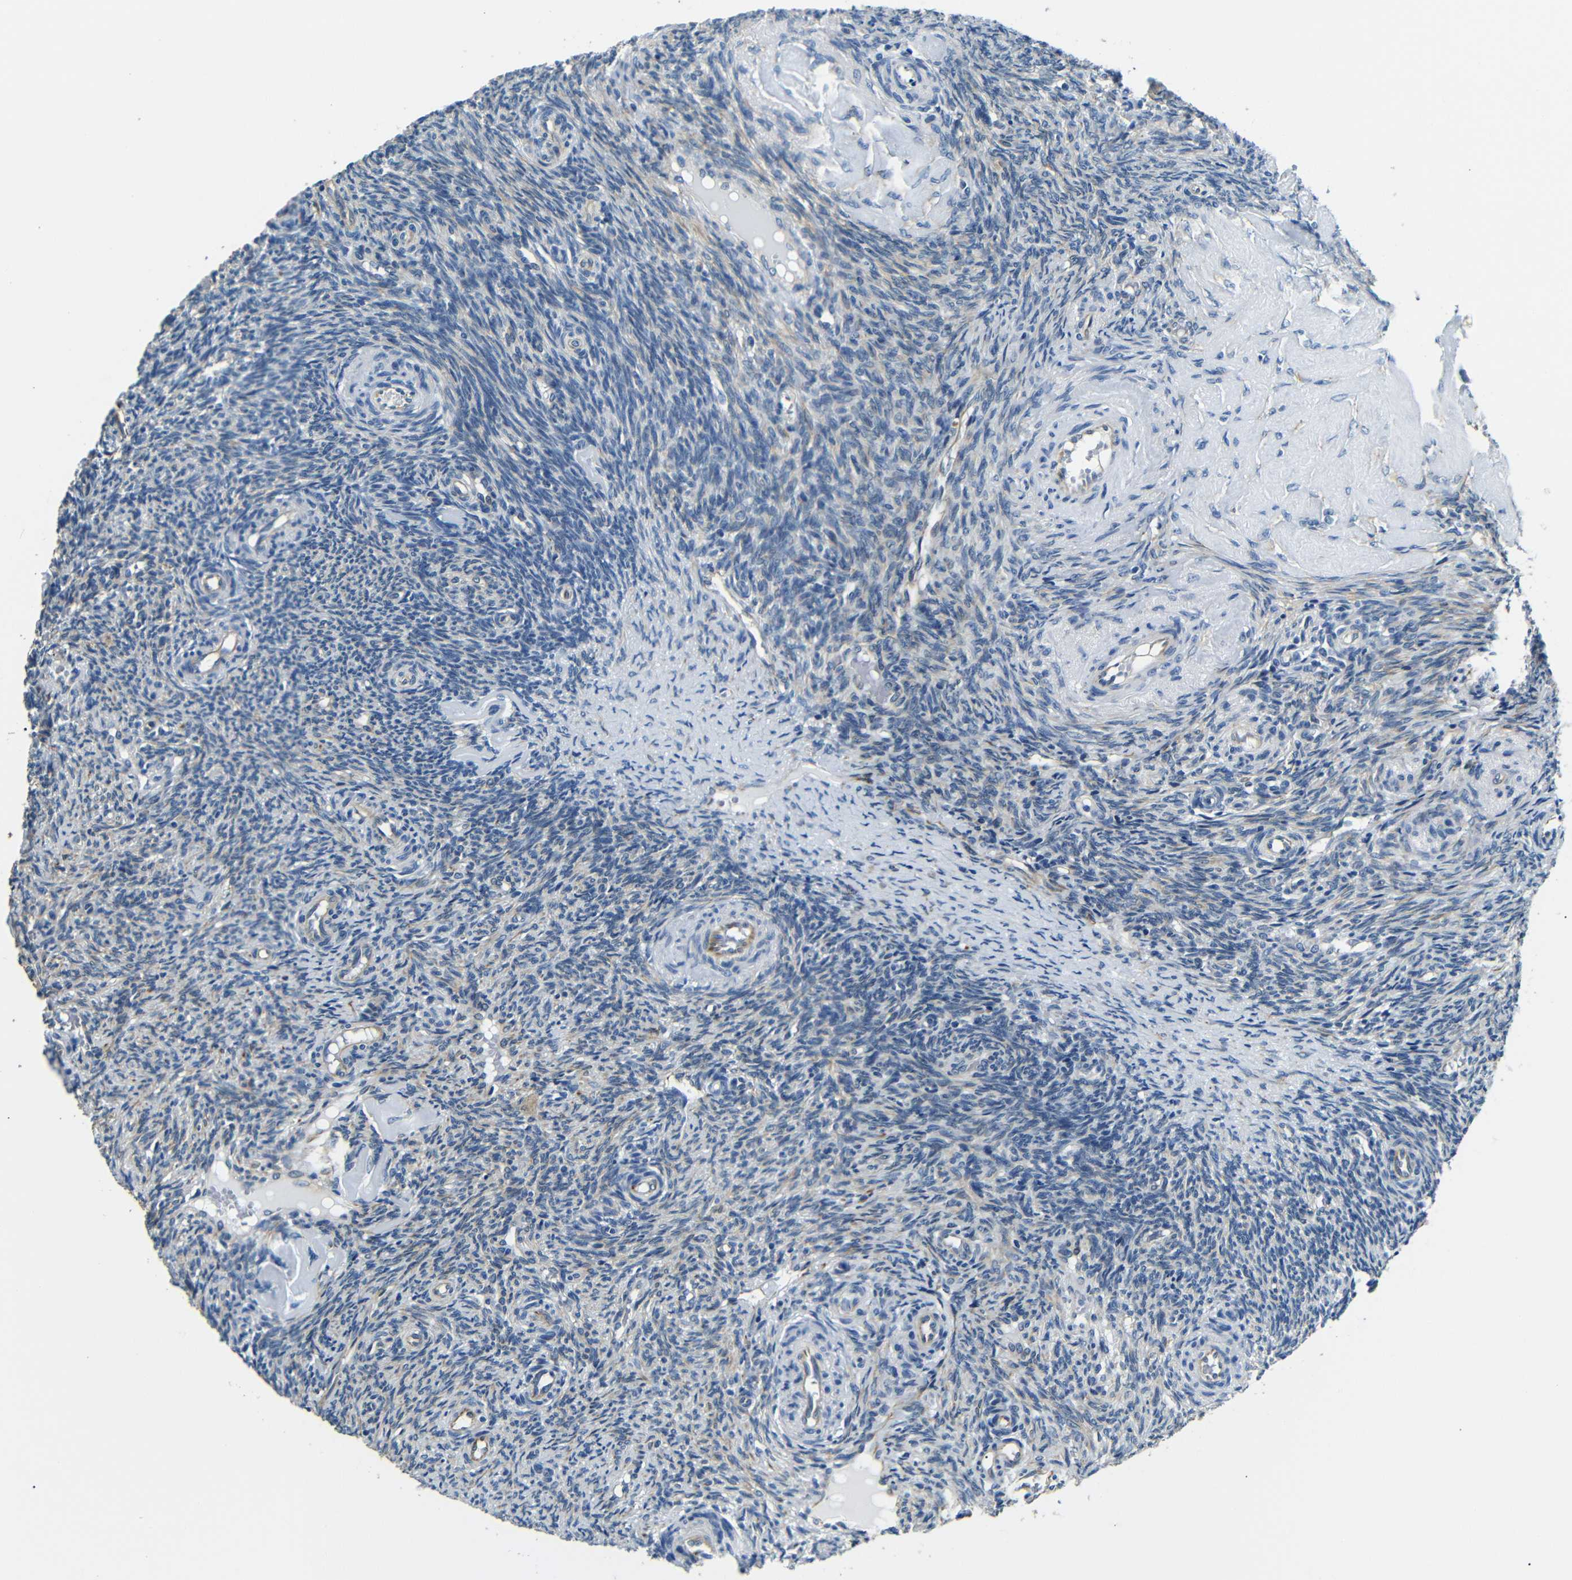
{"staining": {"intensity": "weak", "quantity": "<25%", "location": "cytoplasmic/membranous"}, "tissue": "ovary", "cell_type": "Ovarian stroma cells", "image_type": "normal", "snomed": [{"axis": "morphology", "description": "Normal tissue, NOS"}, {"axis": "topography", "description": "Ovary"}], "caption": "The photomicrograph displays no staining of ovarian stroma cells in benign ovary. The staining was performed using DAB (3,3'-diaminobenzidine) to visualize the protein expression in brown, while the nuclei were stained in blue with hematoxylin (Magnification: 20x).", "gene": "TAFA1", "patient": {"sex": "female", "age": 41}}